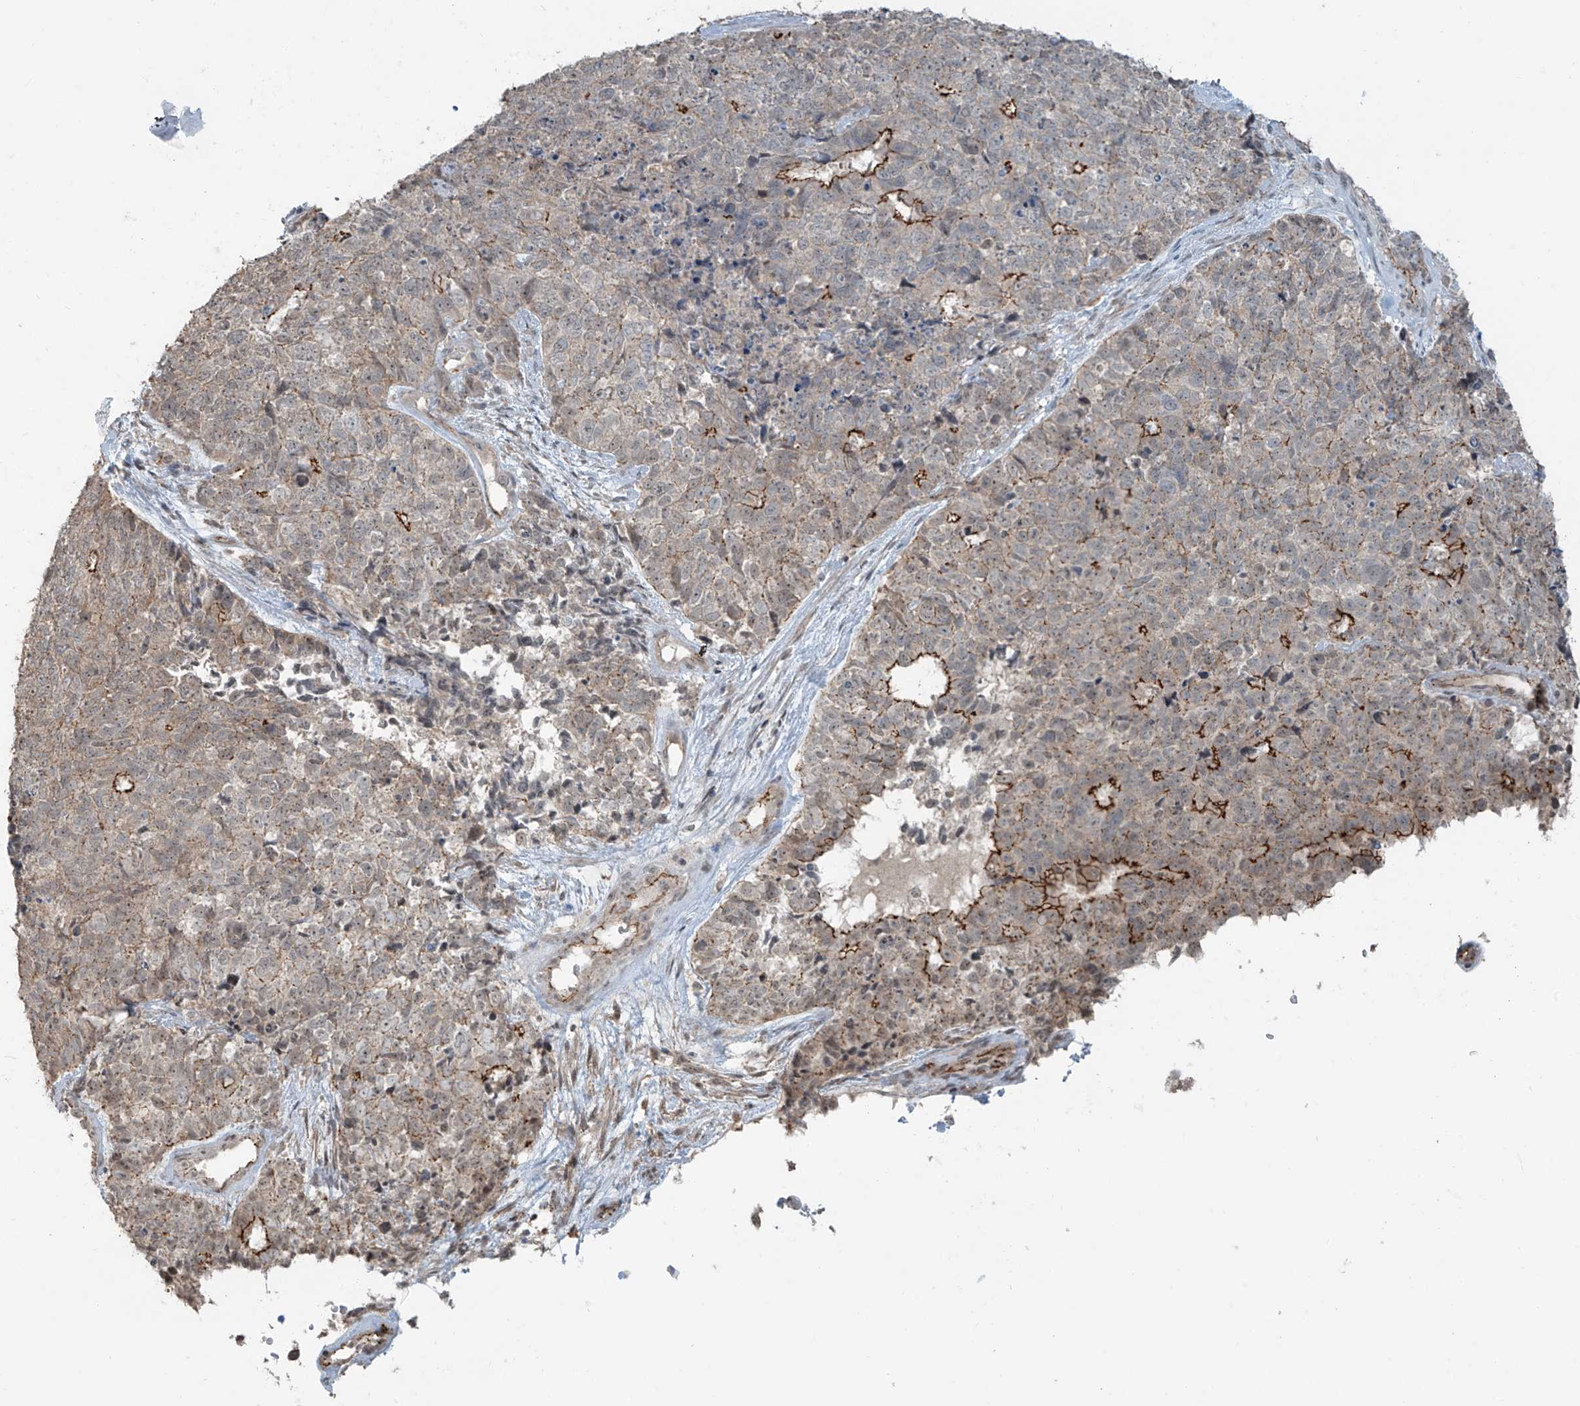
{"staining": {"intensity": "strong", "quantity": "<25%", "location": "cytoplasmic/membranous"}, "tissue": "cervical cancer", "cell_type": "Tumor cells", "image_type": "cancer", "snomed": [{"axis": "morphology", "description": "Squamous cell carcinoma, NOS"}, {"axis": "topography", "description": "Cervix"}], "caption": "Squamous cell carcinoma (cervical) stained with DAB (3,3'-diaminobenzidine) immunohistochemistry reveals medium levels of strong cytoplasmic/membranous expression in about <25% of tumor cells. (Brightfield microscopy of DAB IHC at high magnification).", "gene": "ZNF16", "patient": {"sex": "female", "age": 63}}